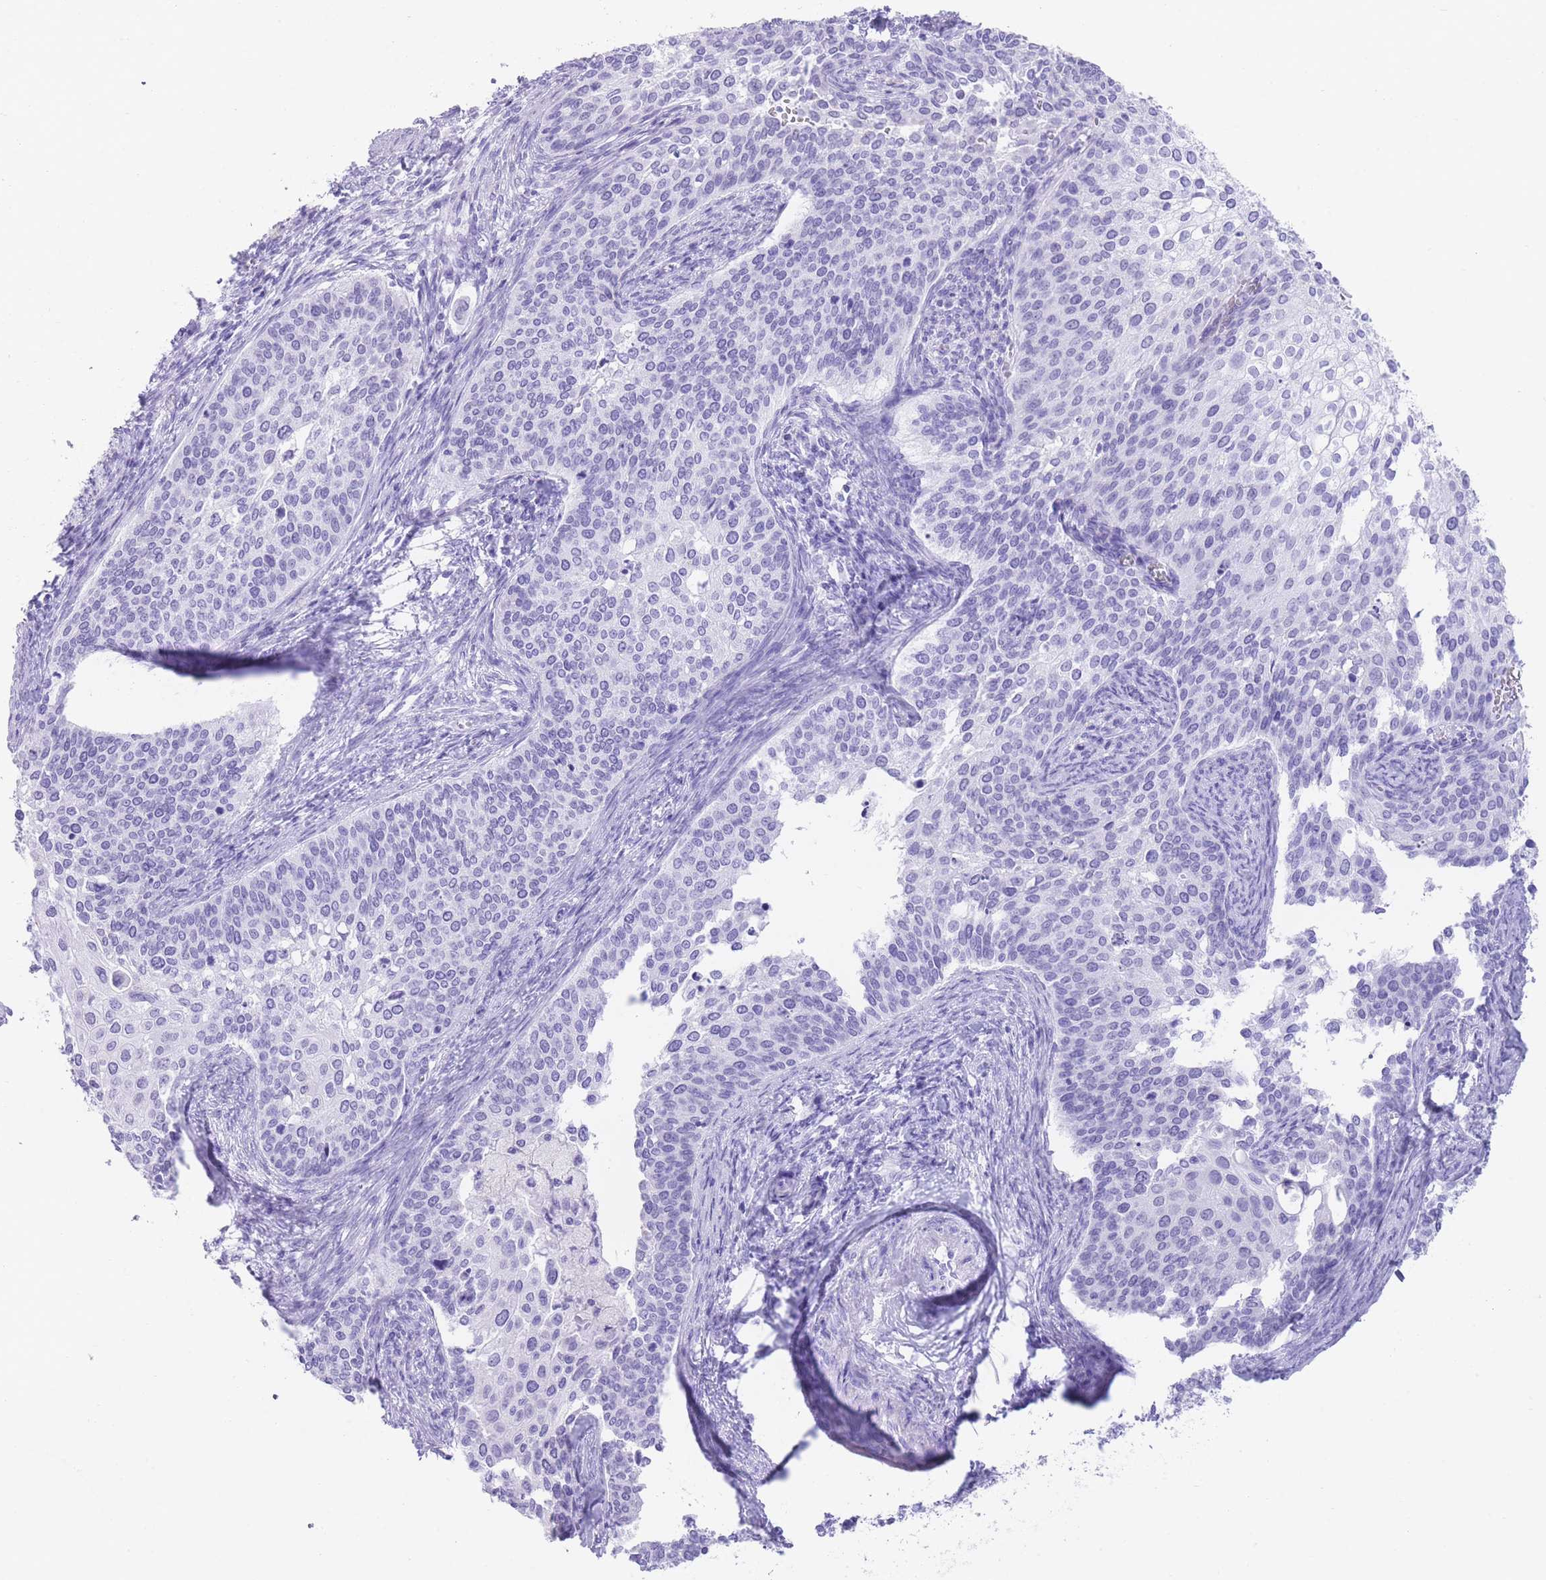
{"staining": {"intensity": "negative", "quantity": "none", "location": "none"}, "tissue": "cervical cancer", "cell_type": "Tumor cells", "image_type": "cancer", "snomed": [{"axis": "morphology", "description": "Squamous cell carcinoma, NOS"}, {"axis": "topography", "description": "Cervix"}], "caption": "Immunohistochemistry of human cervical cancer exhibits no expression in tumor cells.", "gene": "ELOA2", "patient": {"sex": "female", "age": 44}}